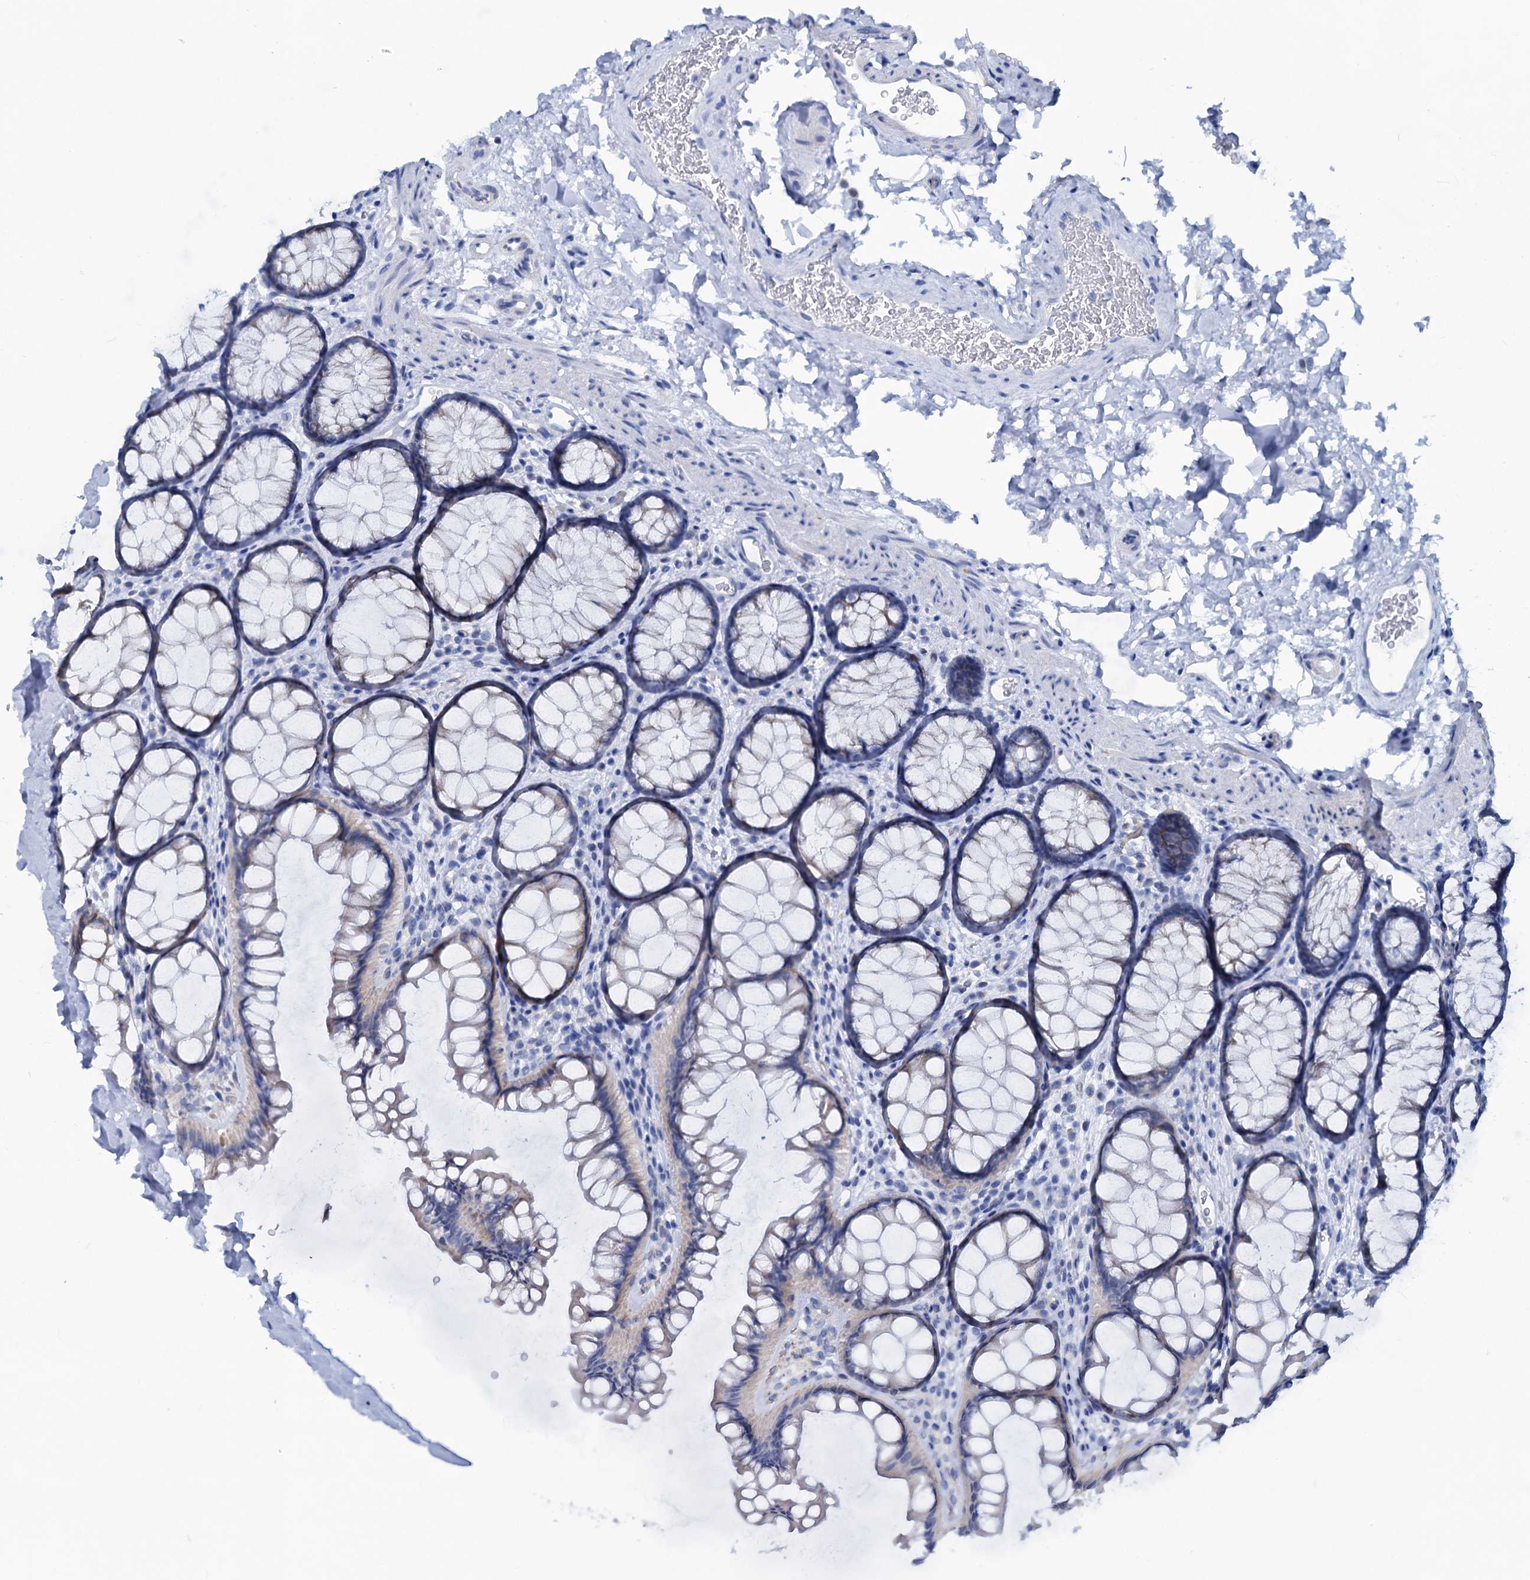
{"staining": {"intensity": "negative", "quantity": "none", "location": "none"}, "tissue": "colon", "cell_type": "Endothelial cells", "image_type": "normal", "snomed": [{"axis": "morphology", "description": "Normal tissue, NOS"}, {"axis": "topography", "description": "Colon"}], "caption": "Immunohistochemical staining of normal human colon reveals no significant expression in endothelial cells. (DAB (3,3'-diaminobenzidine) IHC visualized using brightfield microscopy, high magnification).", "gene": "SLC1A3", "patient": {"sex": "female", "age": 82}}